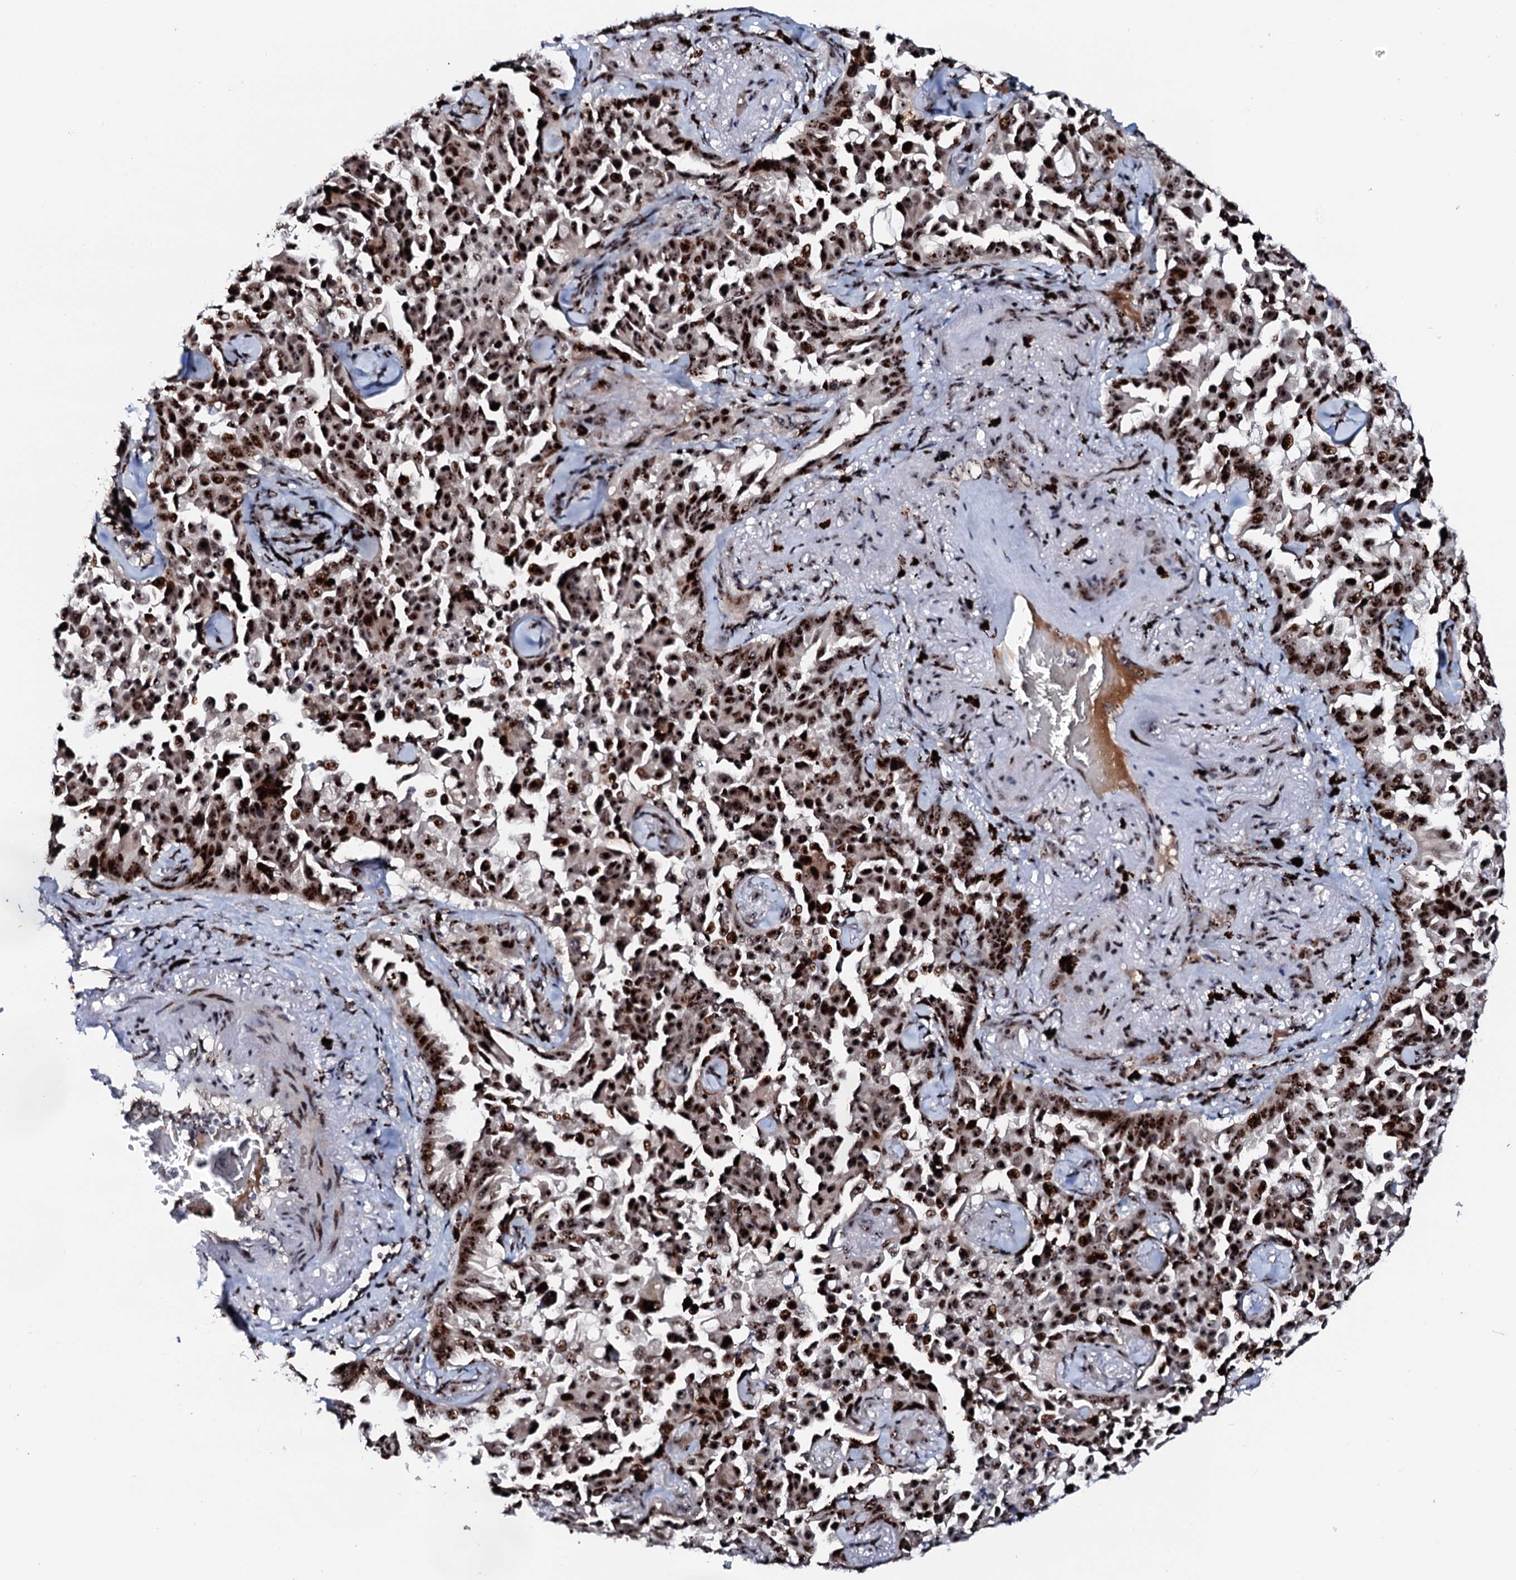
{"staining": {"intensity": "strong", "quantity": ">75%", "location": "nuclear"}, "tissue": "lung cancer", "cell_type": "Tumor cells", "image_type": "cancer", "snomed": [{"axis": "morphology", "description": "Adenocarcinoma, NOS"}, {"axis": "topography", "description": "Lung"}], "caption": "Approximately >75% of tumor cells in lung adenocarcinoma reveal strong nuclear protein positivity as visualized by brown immunohistochemical staining.", "gene": "NEUROG3", "patient": {"sex": "female", "age": 67}}